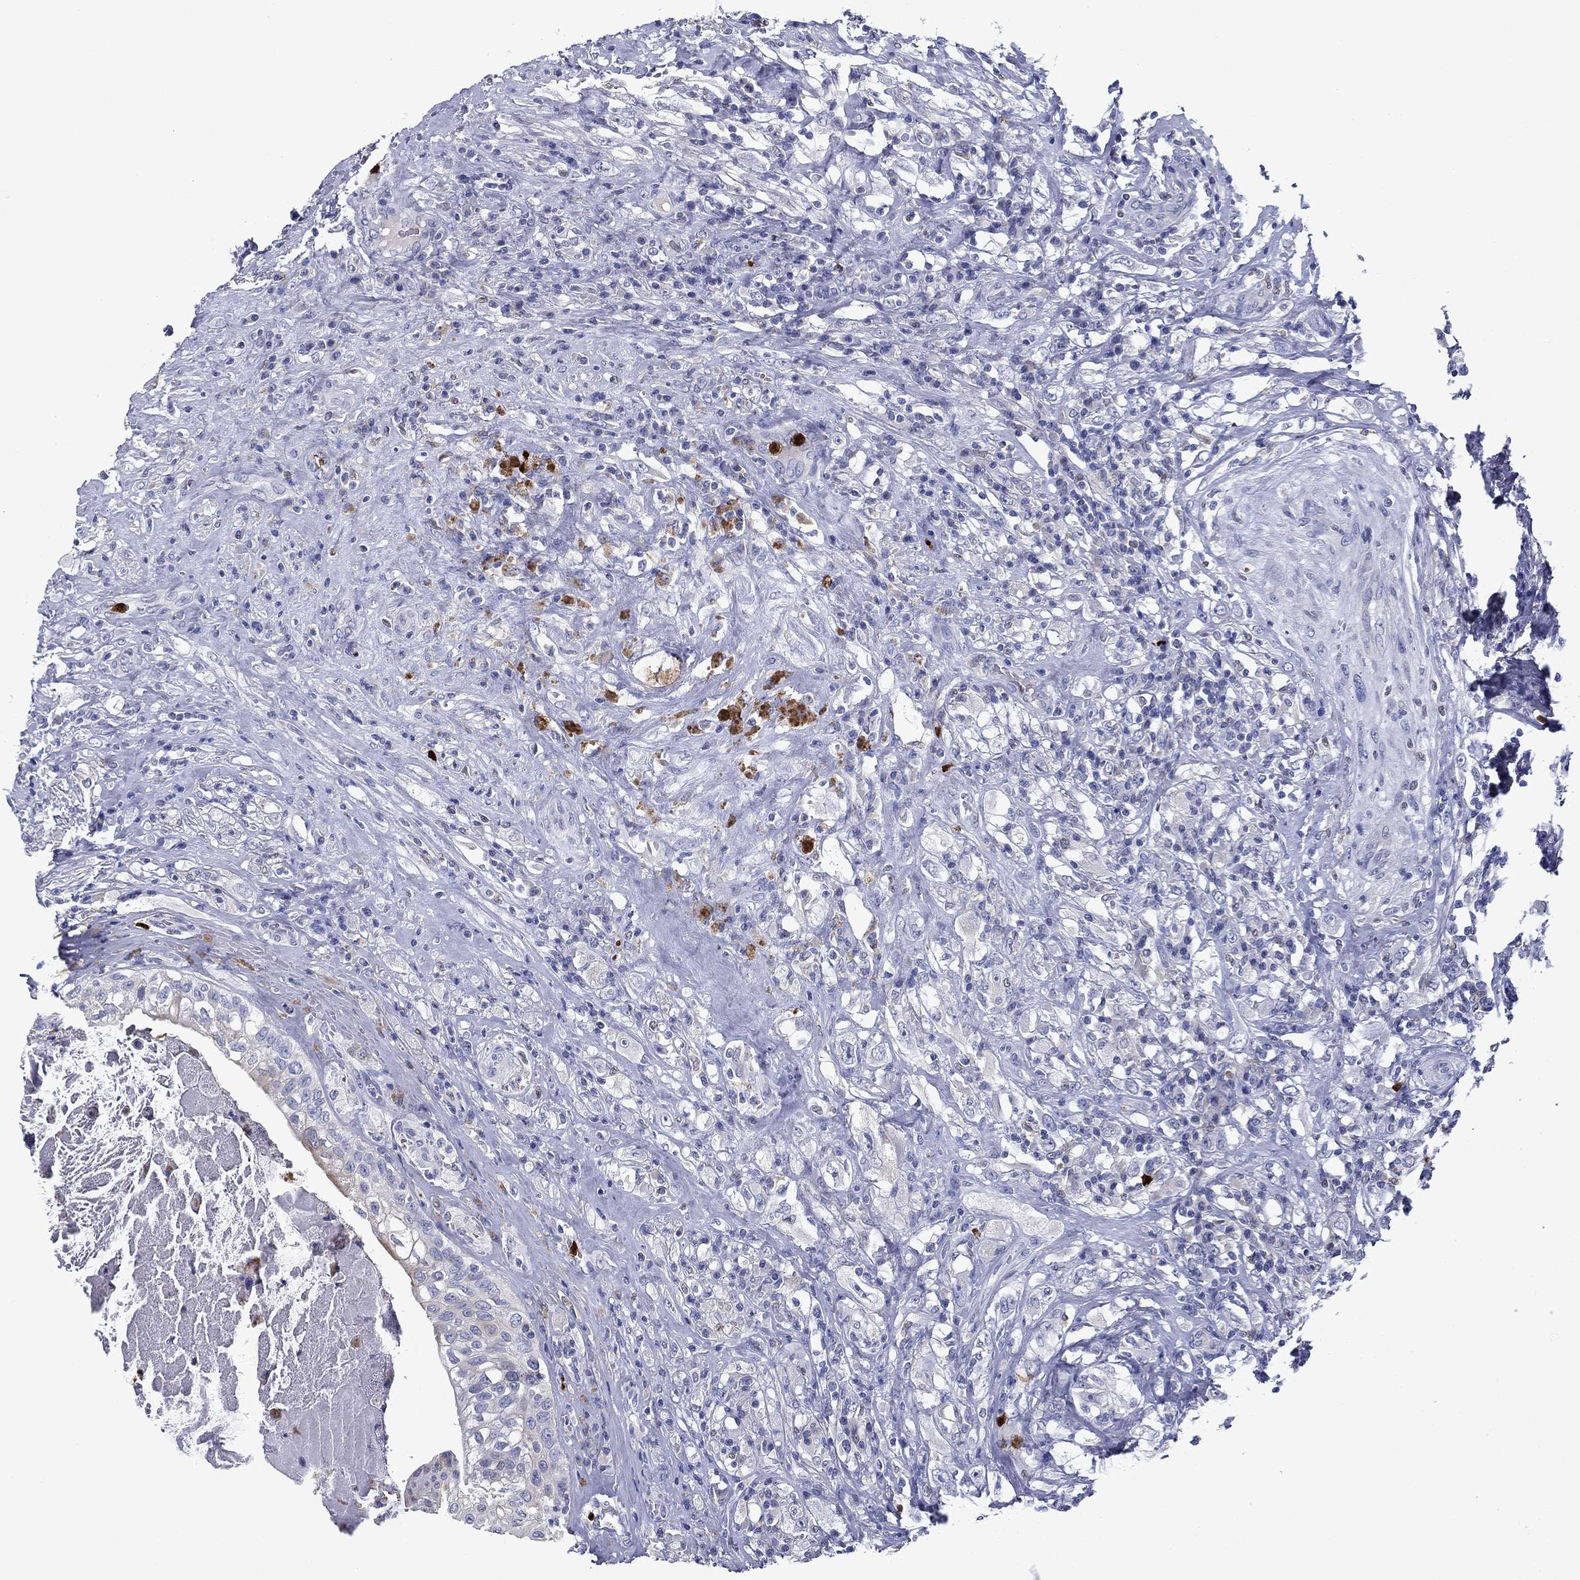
{"staining": {"intensity": "weak", "quantity": "<25%", "location": "cytoplasmic/membranous"}, "tissue": "testis cancer", "cell_type": "Tumor cells", "image_type": "cancer", "snomed": [{"axis": "morphology", "description": "Necrosis, NOS"}, {"axis": "morphology", "description": "Carcinoma, Embryonal, NOS"}, {"axis": "topography", "description": "Testis"}], "caption": "High magnification brightfield microscopy of testis embryonal carcinoma stained with DAB (3,3'-diaminobenzidine) (brown) and counterstained with hematoxylin (blue): tumor cells show no significant staining.", "gene": "IRF5", "patient": {"sex": "male", "age": 19}}